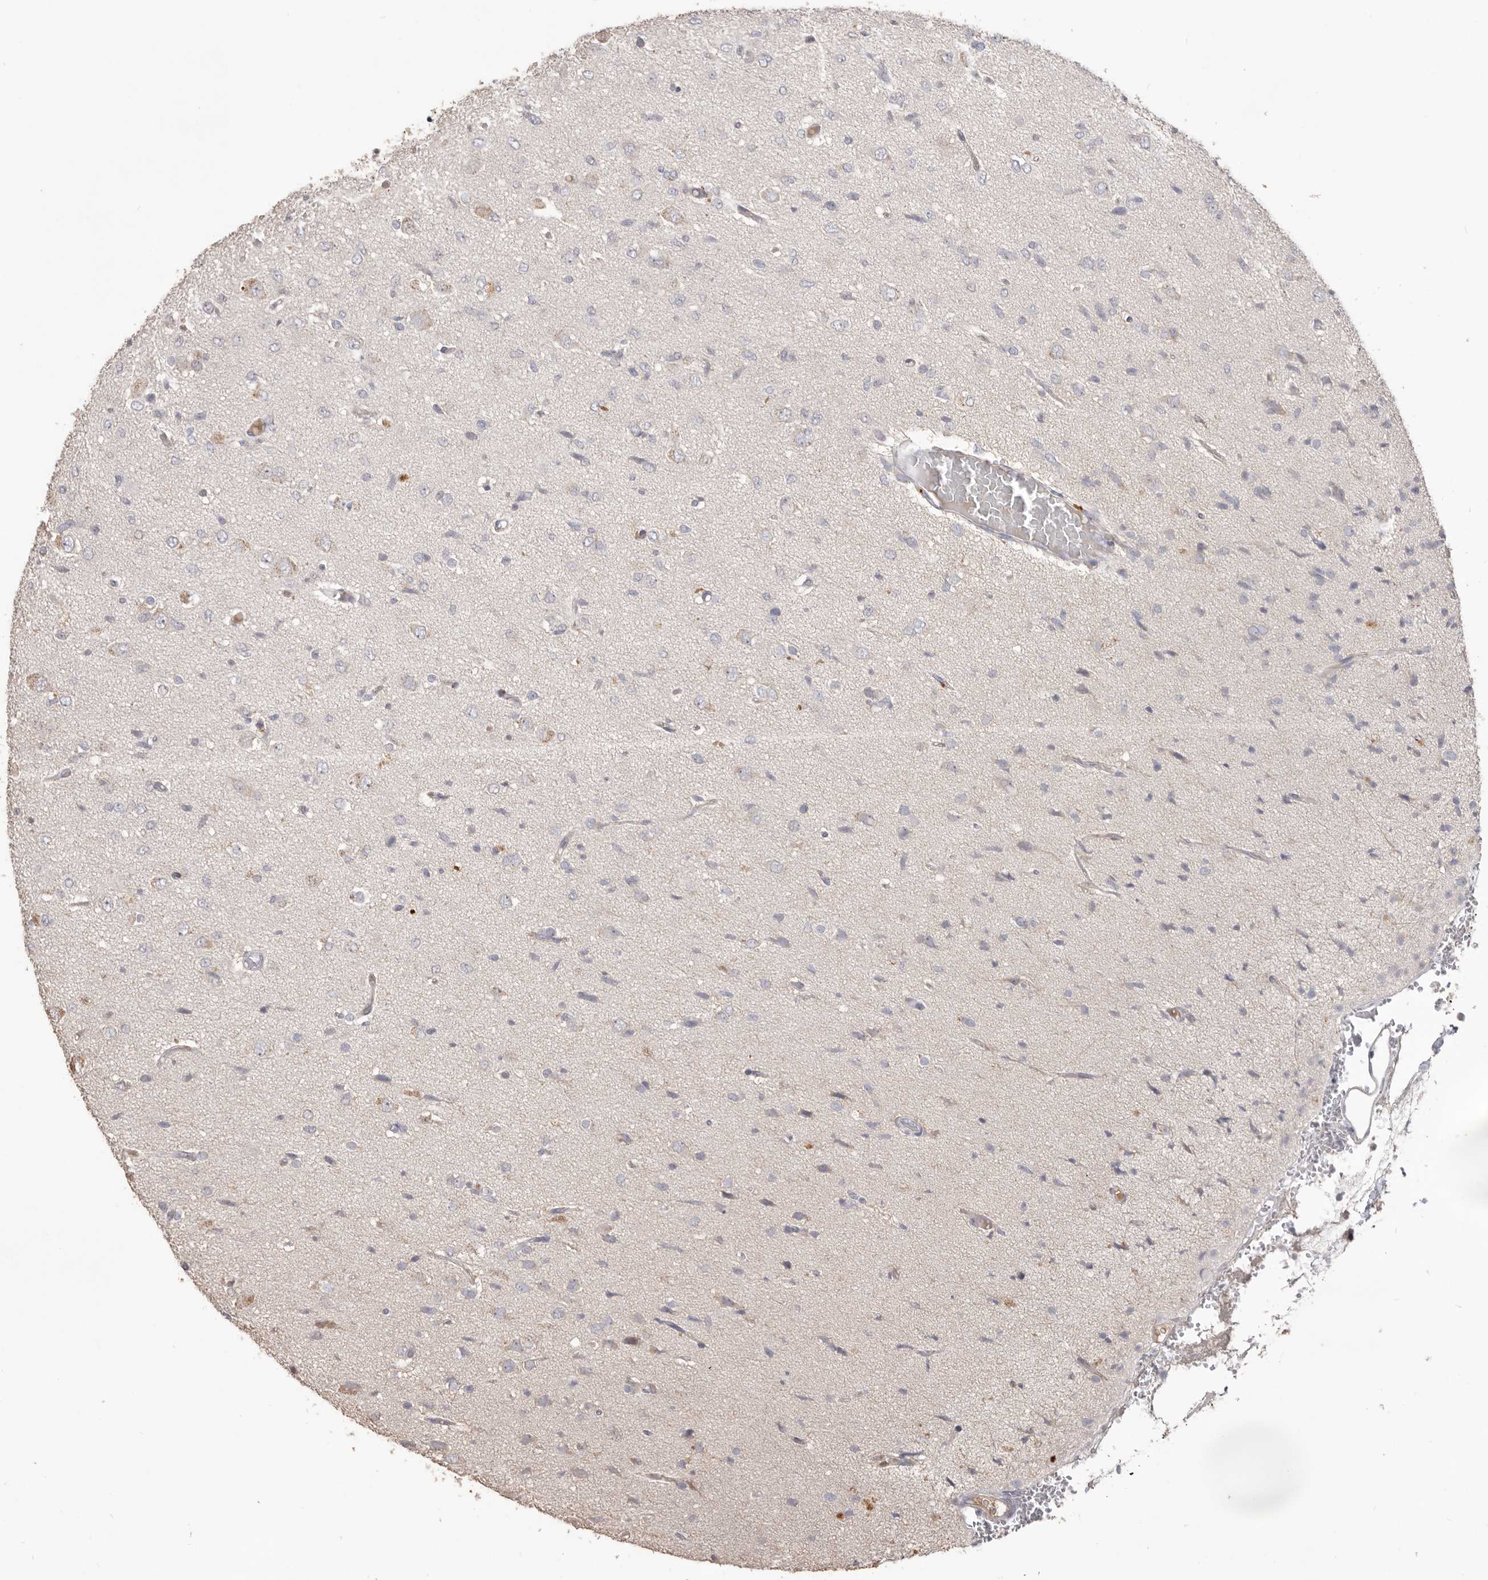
{"staining": {"intensity": "negative", "quantity": "none", "location": "none"}, "tissue": "glioma", "cell_type": "Tumor cells", "image_type": "cancer", "snomed": [{"axis": "morphology", "description": "Glioma, malignant, High grade"}, {"axis": "topography", "description": "Brain"}], "caption": "Tumor cells are negative for protein expression in human malignant glioma (high-grade).", "gene": "HCAR2", "patient": {"sex": "female", "age": 59}}